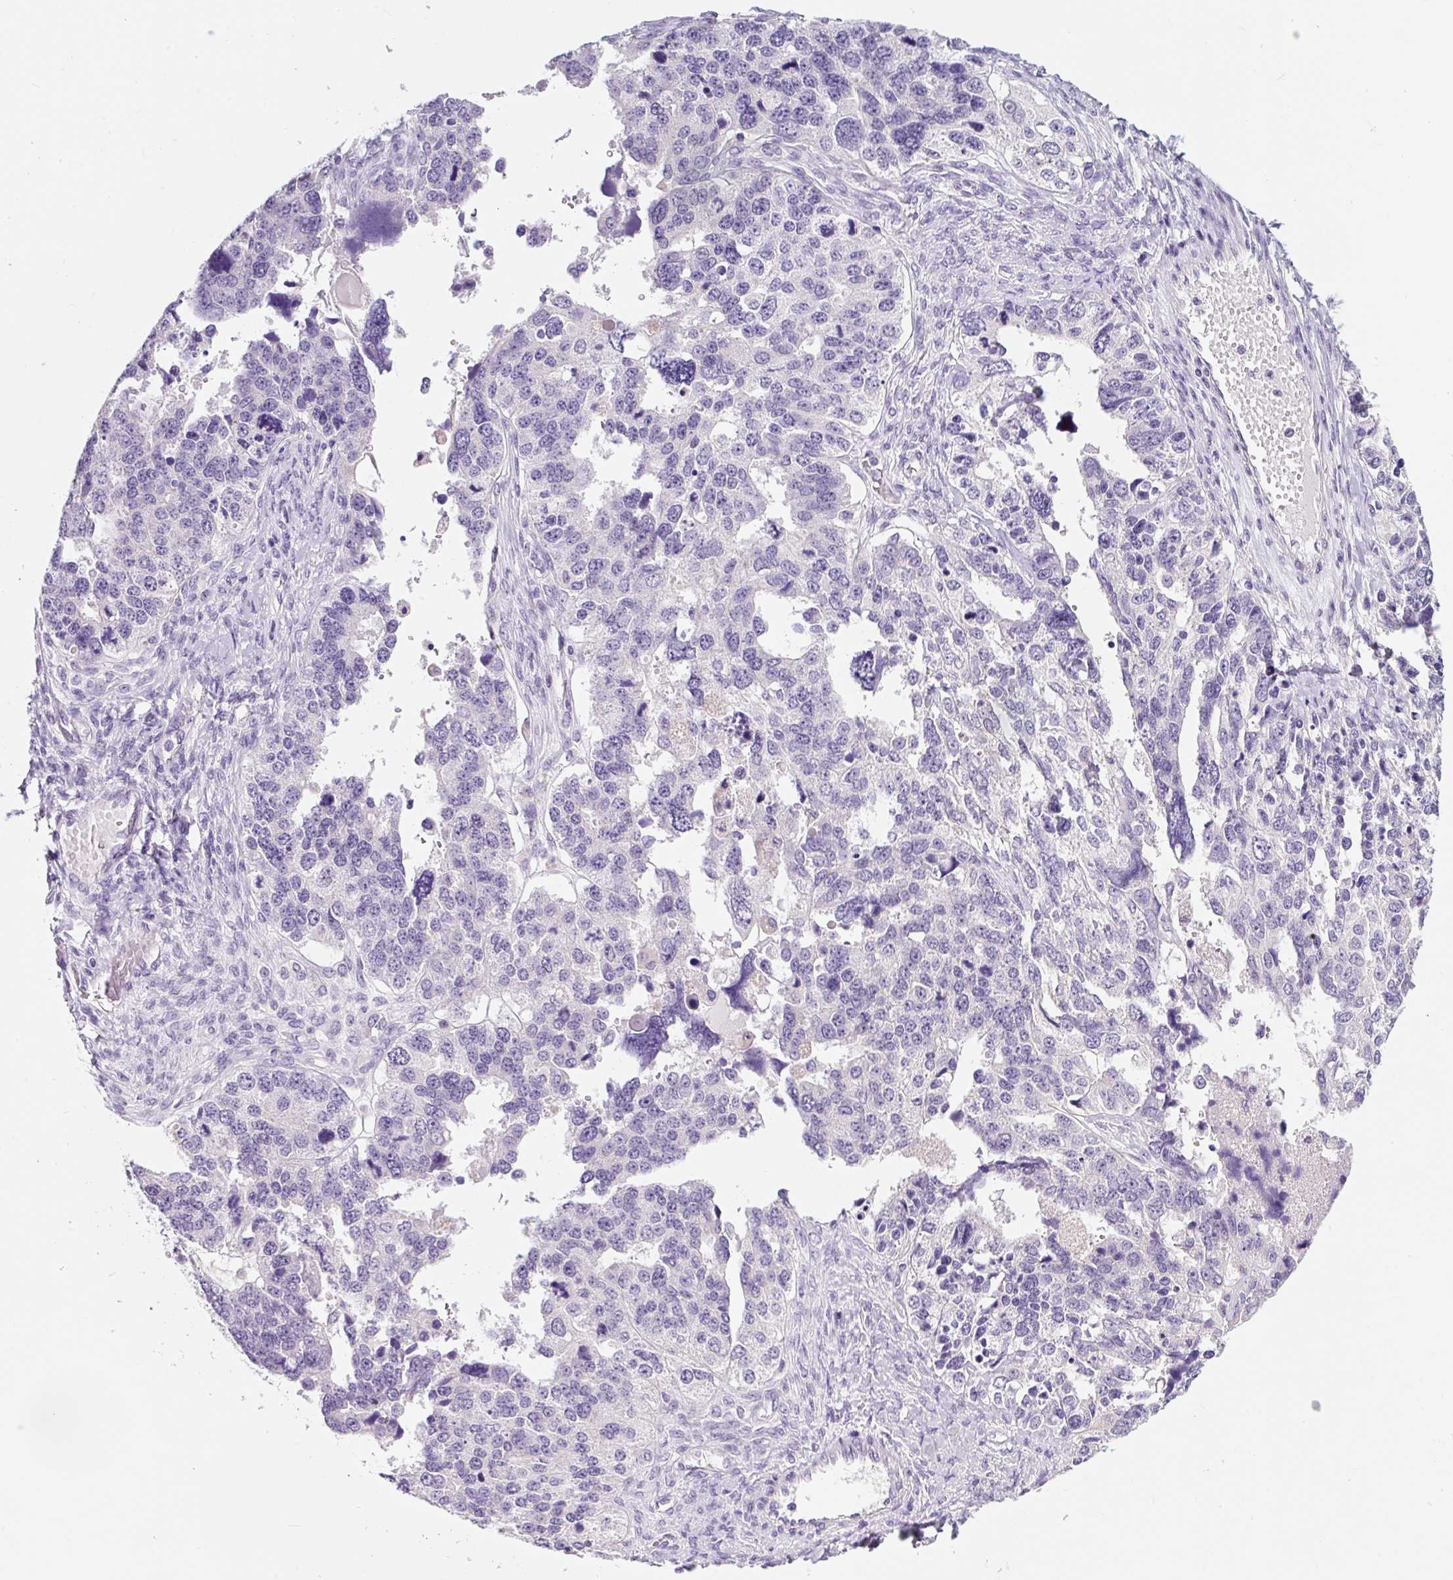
{"staining": {"intensity": "negative", "quantity": "none", "location": "none"}, "tissue": "ovarian cancer", "cell_type": "Tumor cells", "image_type": "cancer", "snomed": [{"axis": "morphology", "description": "Cystadenocarcinoma, serous, NOS"}, {"axis": "topography", "description": "Ovary"}], "caption": "The immunohistochemistry image has no significant positivity in tumor cells of ovarian cancer tissue. Nuclei are stained in blue.", "gene": "SYP", "patient": {"sex": "female", "age": 76}}